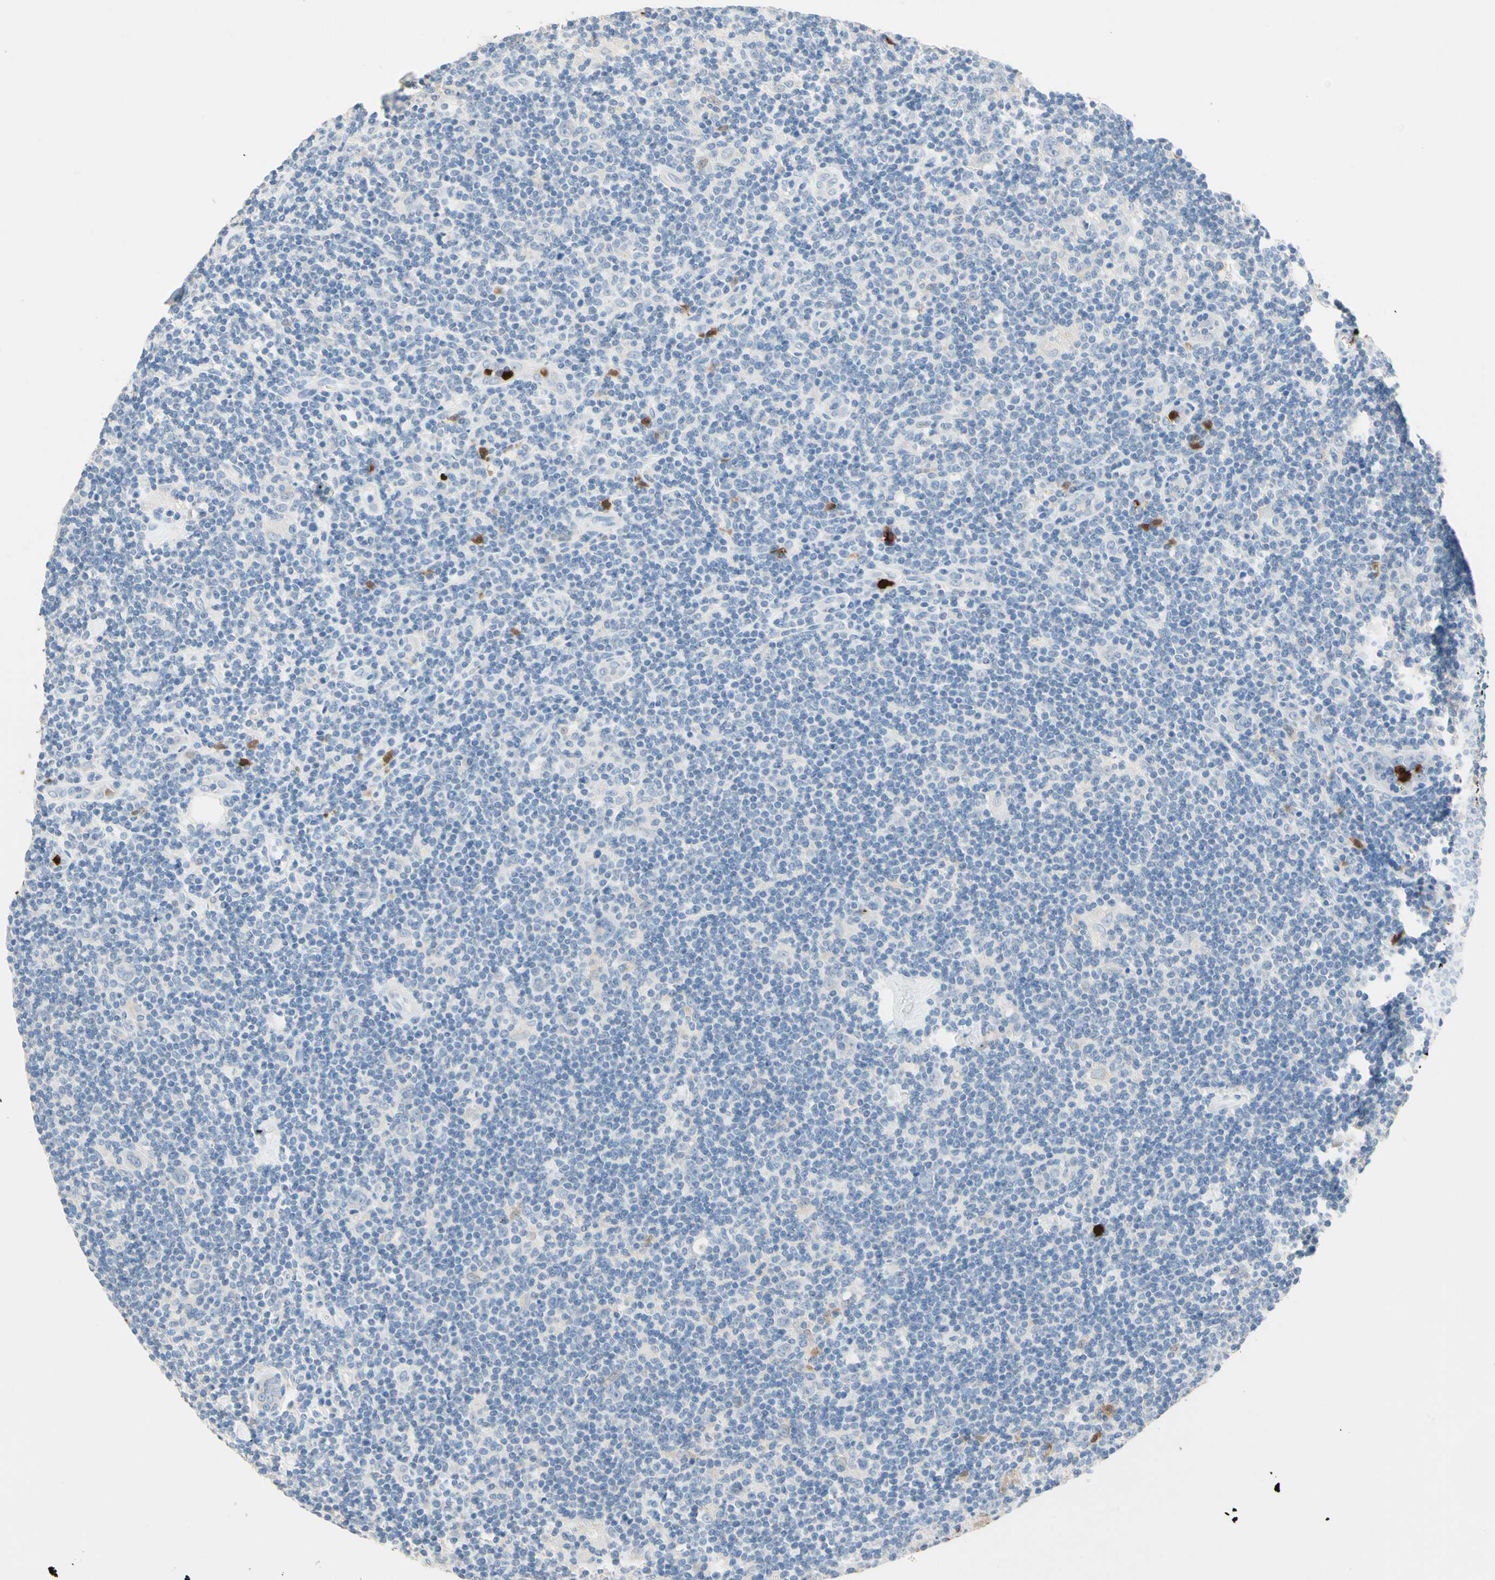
{"staining": {"intensity": "negative", "quantity": "none", "location": "none"}, "tissue": "lymphoma", "cell_type": "Tumor cells", "image_type": "cancer", "snomed": [{"axis": "morphology", "description": "Hodgkin's disease, NOS"}, {"axis": "topography", "description": "Lymph node"}], "caption": "Immunohistochemical staining of Hodgkin's disease exhibits no significant positivity in tumor cells.", "gene": "NFKBIZ", "patient": {"sex": "female", "age": 57}}